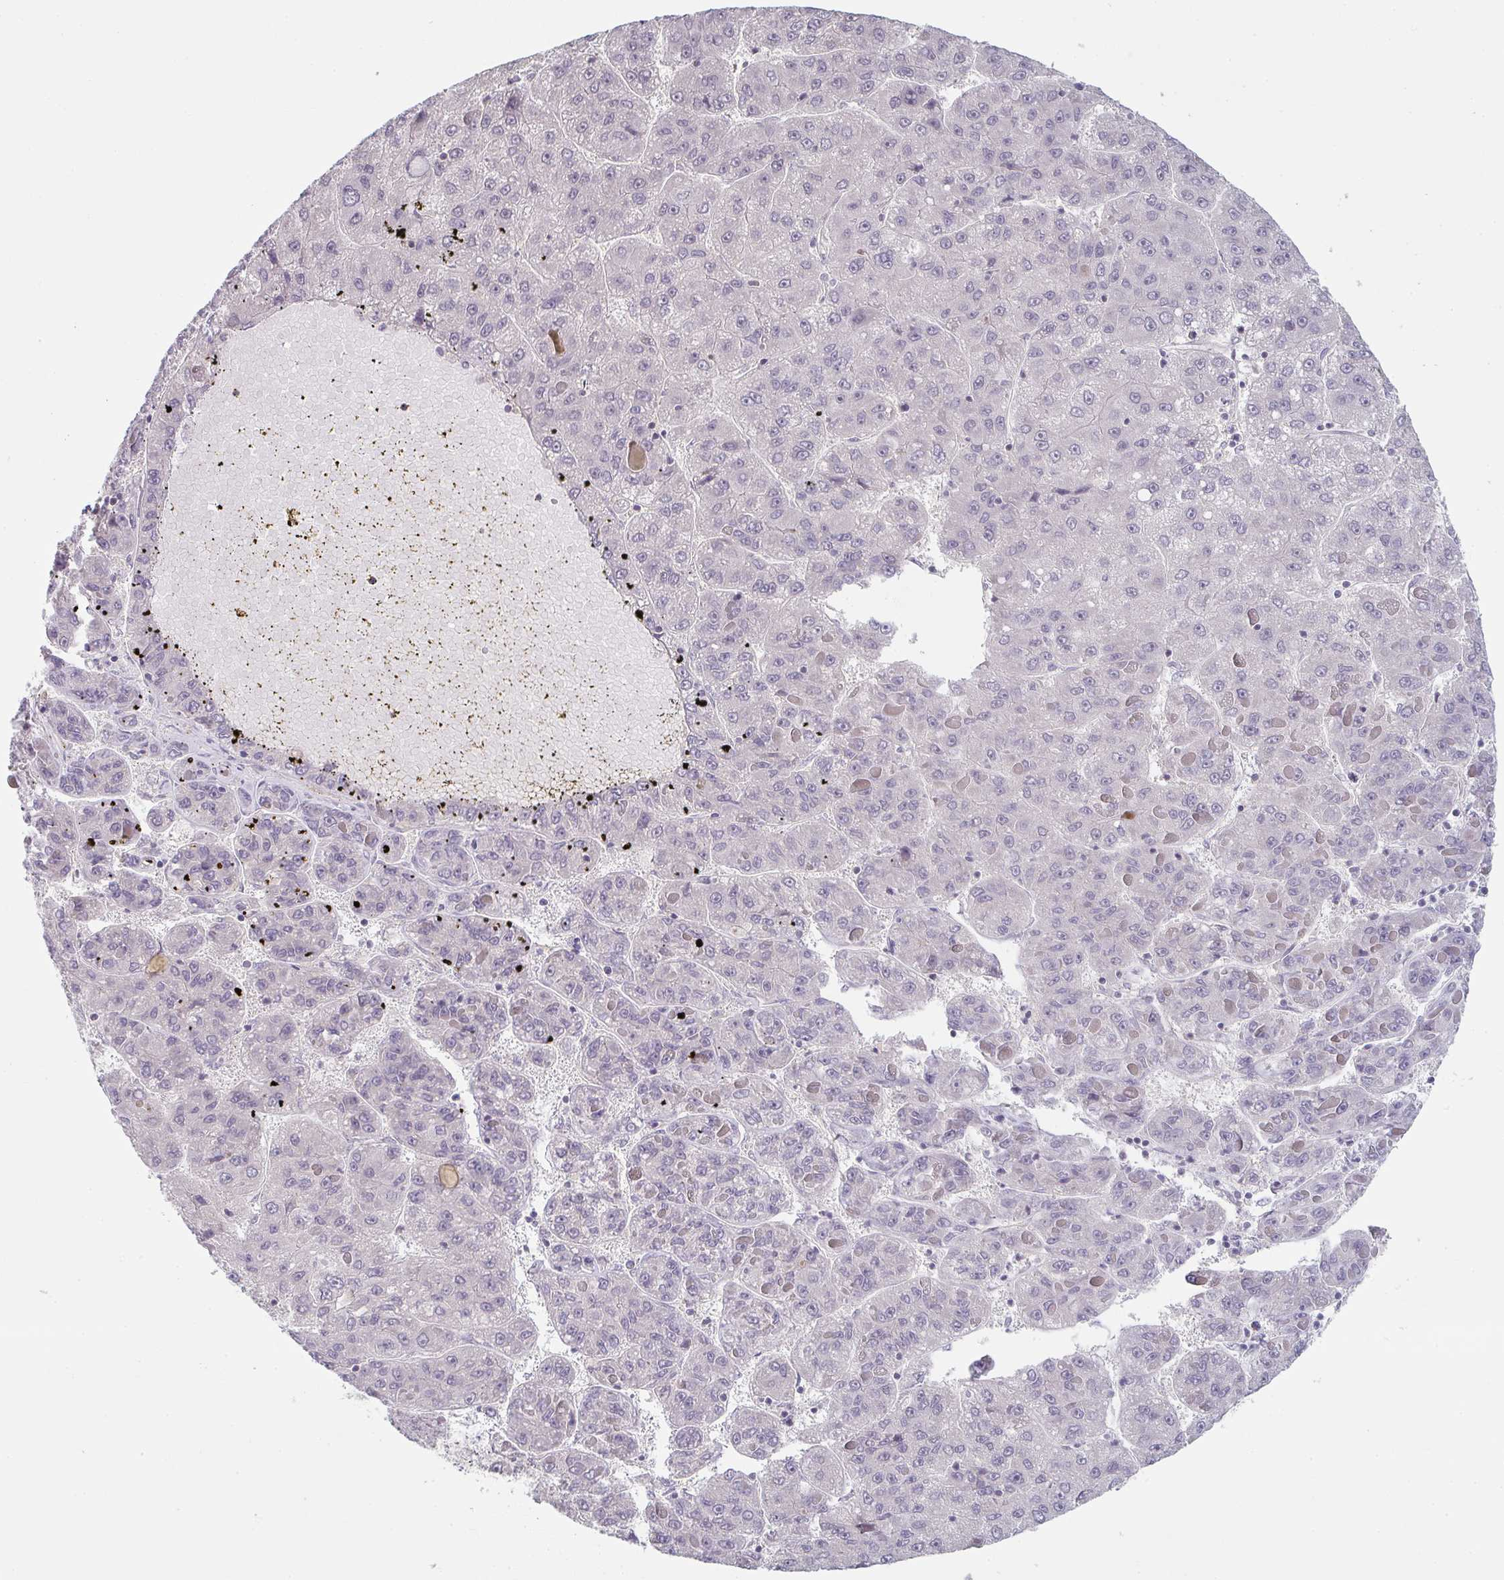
{"staining": {"intensity": "negative", "quantity": "none", "location": "none"}, "tissue": "liver cancer", "cell_type": "Tumor cells", "image_type": "cancer", "snomed": [{"axis": "morphology", "description": "Carcinoma, Hepatocellular, NOS"}, {"axis": "topography", "description": "Liver"}], "caption": "Image shows no significant protein positivity in tumor cells of liver cancer.", "gene": "ZNF214", "patient": {"sex": "female", "age": 82}}